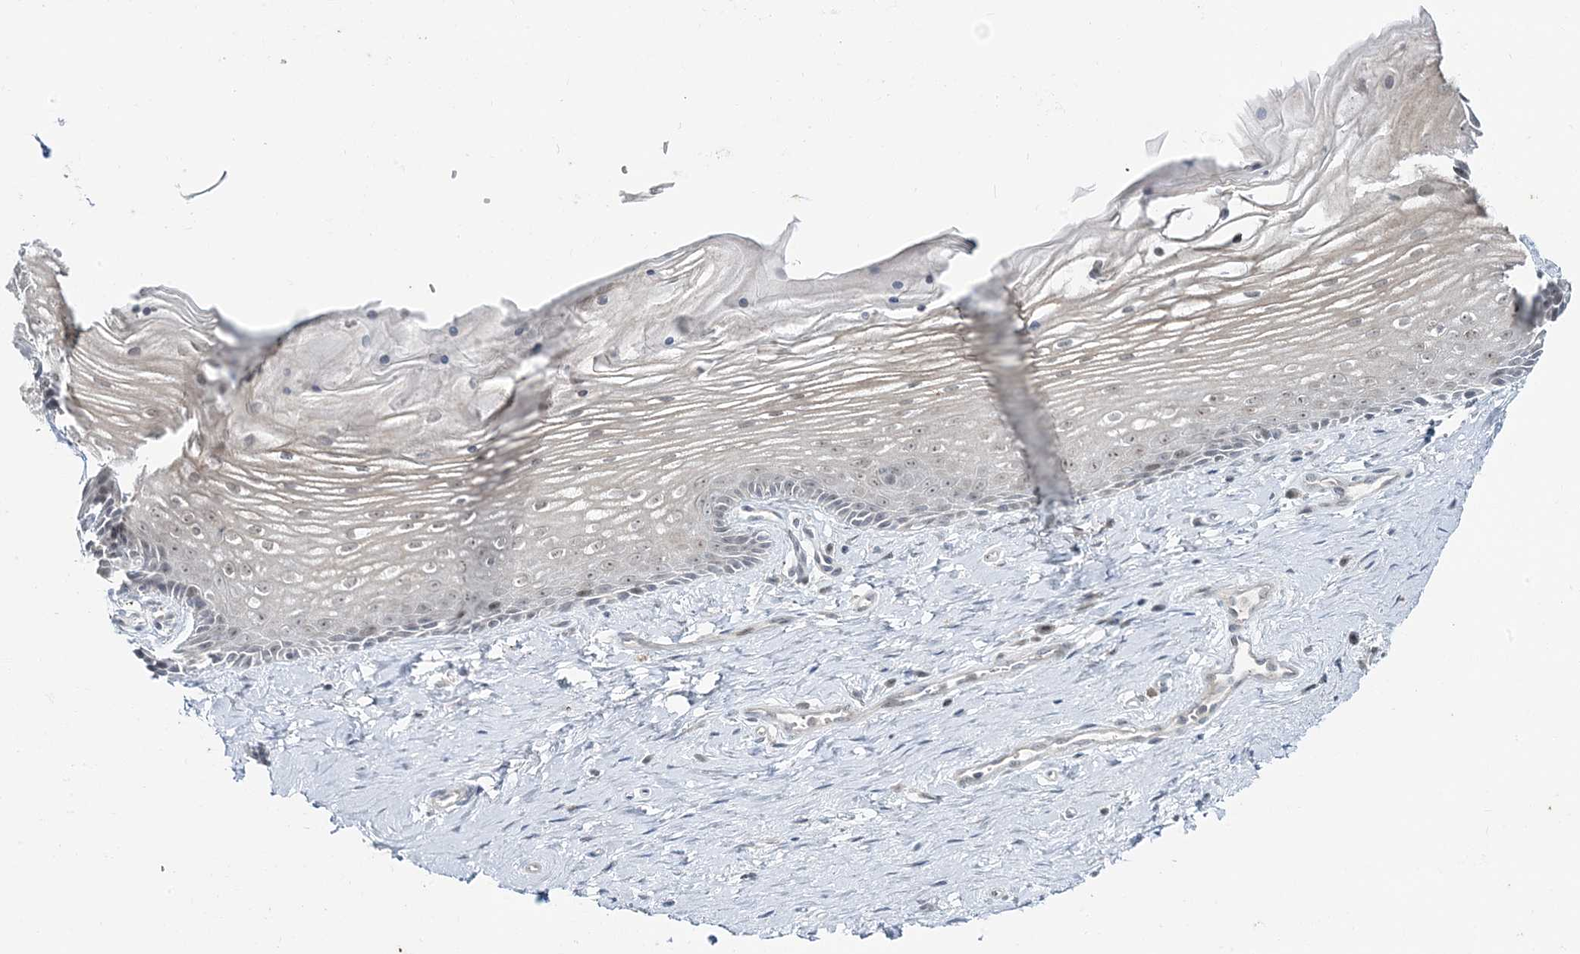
{"staining": {"intensity": "weak", "quantity": "25%-75%", "location": "nuclear"}, "tissue": "vagina", "cell_type": "Squamous epithelial cells", "image_type": "normal", "snomed": [{"axis": "morphology", "description": "Normal tissue, NOS"}, {"axis": "topography", "description": "Vagina"}], "caption": "IHC of unremarkable vagina exhibits low levels of weak nuclear expression in approximately 25%-75% of squamous epithelial cells.", "gene": "LEXM", "patient": {"sex": "female", "age": 46}}